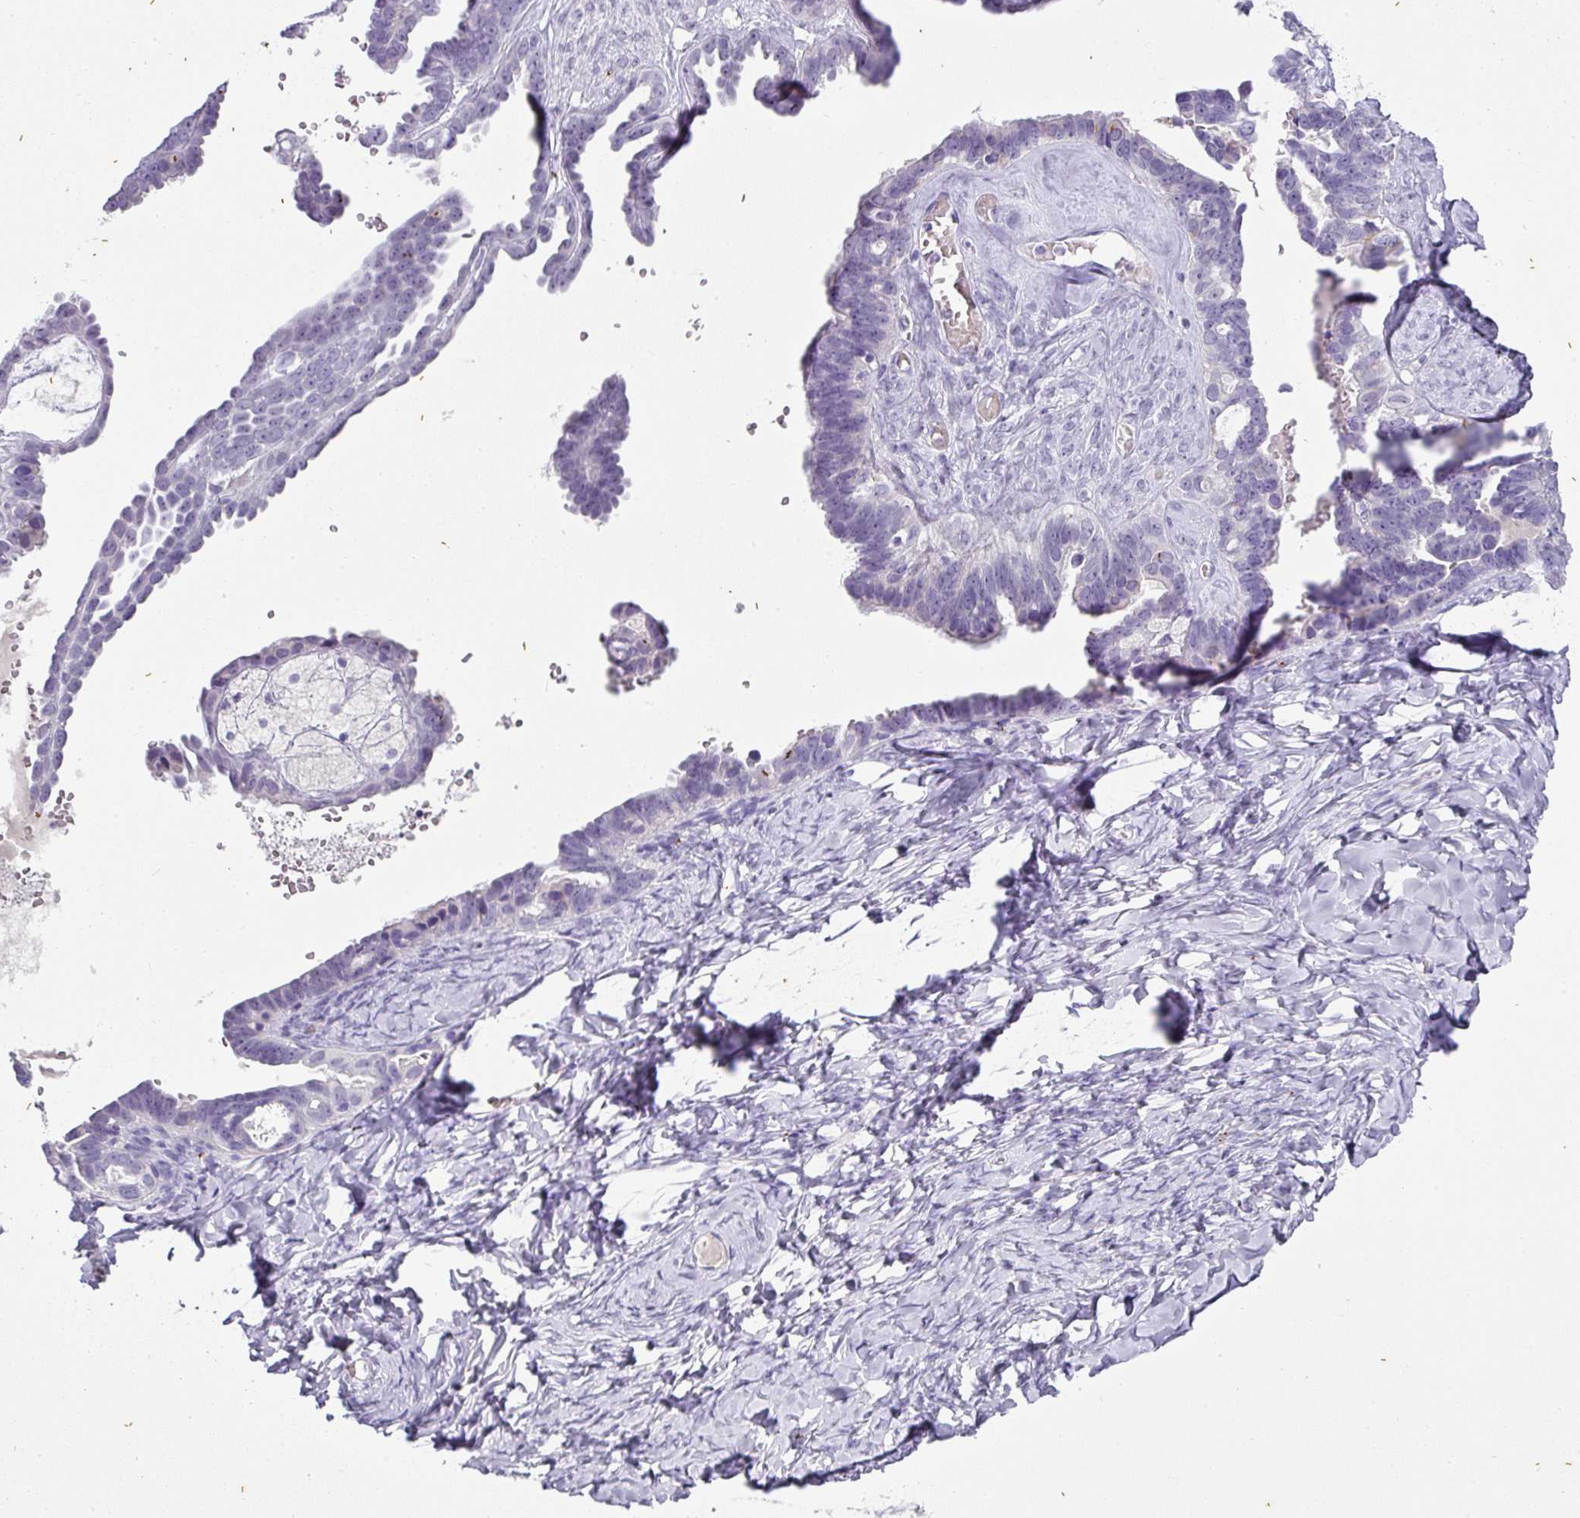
{"staining": {"intensity": "negative", "quantity": "none", "location": "none"}, "tissue": "ovarian cancer", "cell_type": "Tumor cells", "image_type": "cancer", "snomed": [{"axis": "morphology", "description": "Cystadenocarcinoma, serous, NOS"}, {"axis": "topography", "description": "Ovary"}], "caption": "High magnification brightfield microscopy of serous cystadenocarcinoma (ovarian) stained with DAB (3,3'-diaminobenzidine) (brown) and counterstained with hematoxylin (blue): tumor cells show no significant expression.", "gene": "OR52N1", "patient": {"sex": "female", "age": 69}}